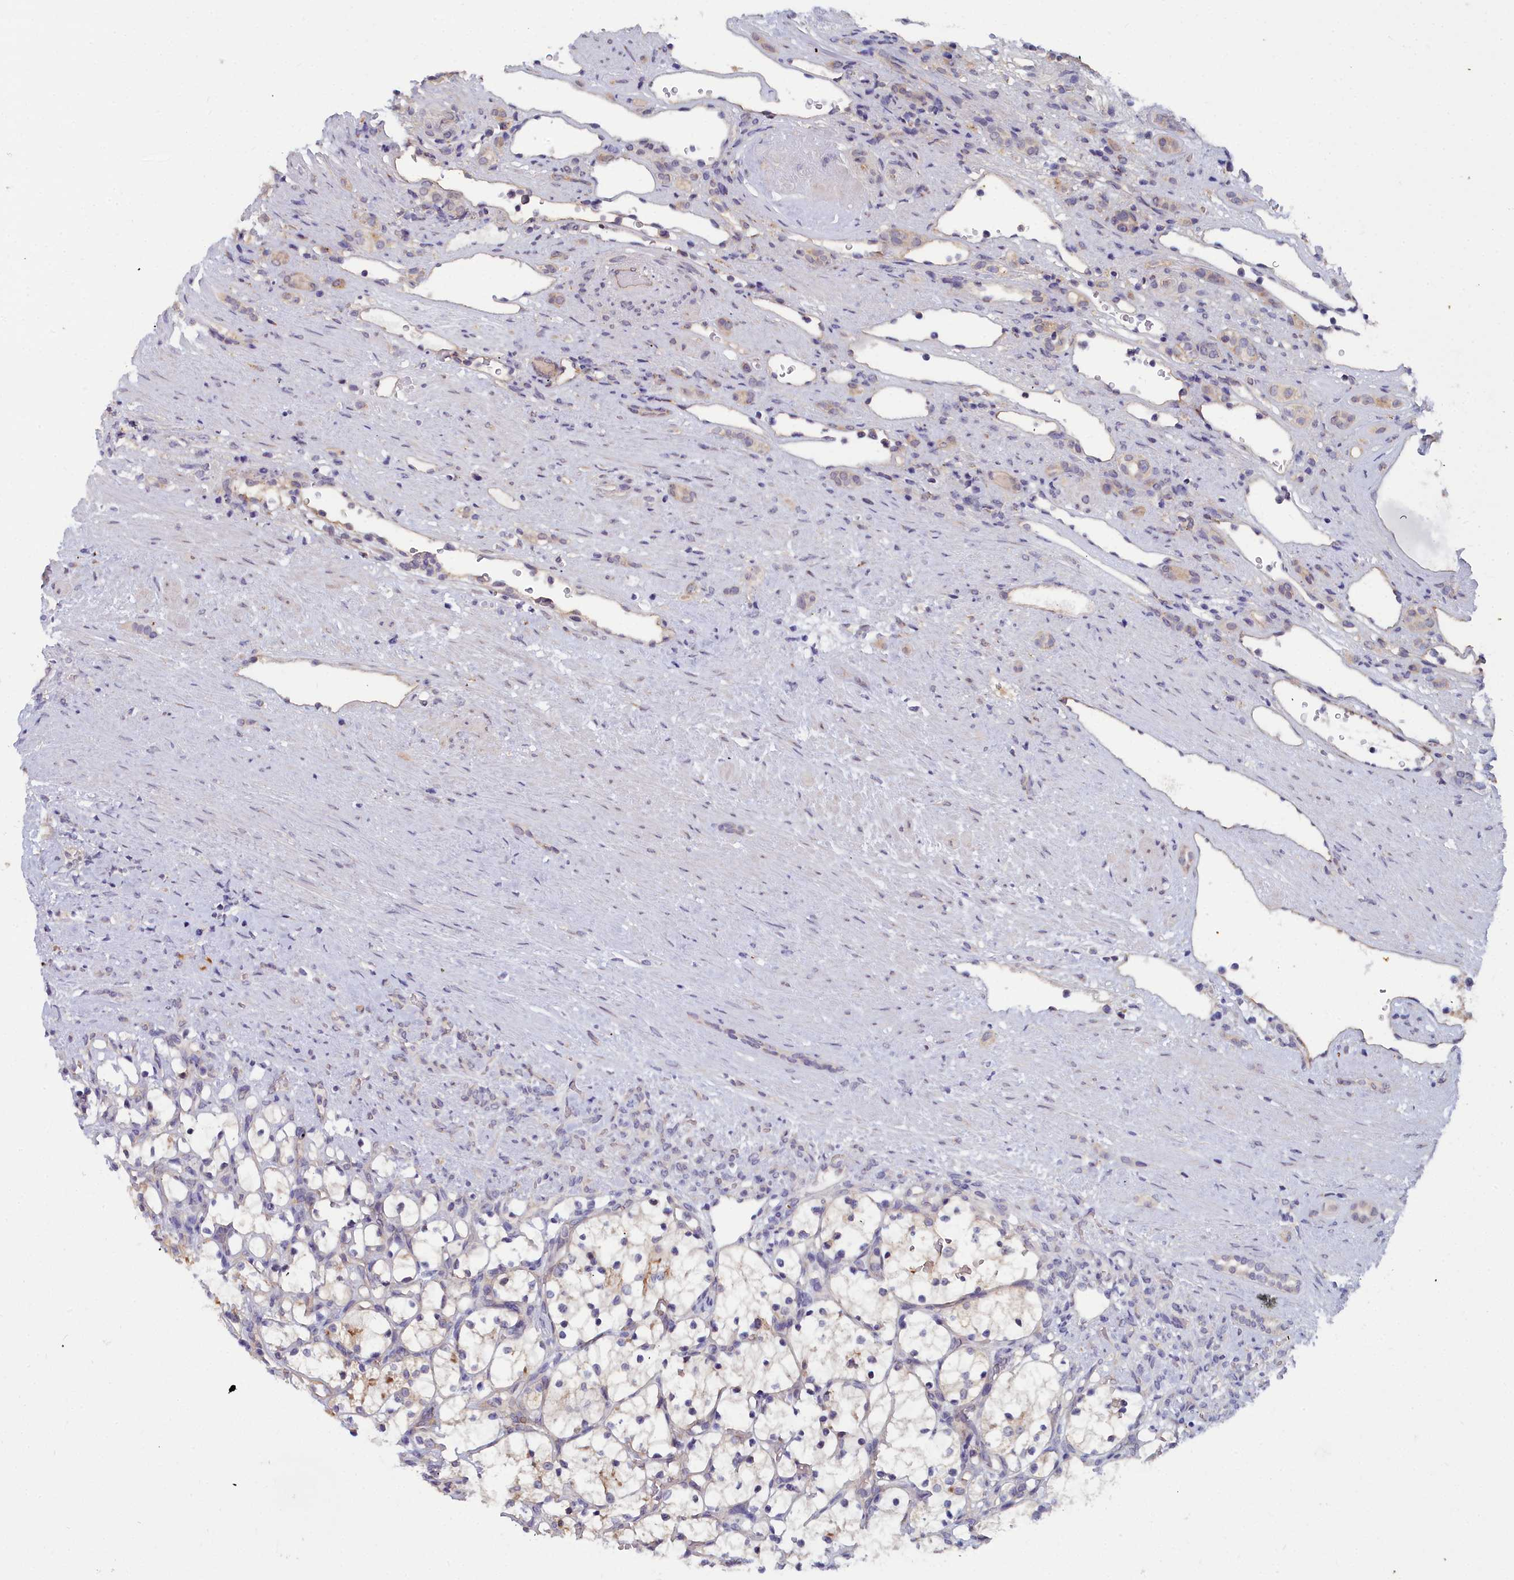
{"staining": {"intensity": "negative", "quantity": "none", "location": "none"}, "tissue": "renal cancer", "cell_type": "Tumor cells", "image_type": "cancer", "snomed": [{"axis": "morphology", "description": "Adenocarcinoma, NOS"}, {"axis": "topography", "description": "Kidney"}], "caption": "An immunohistochemistry (IHC) image of renal adenocarcinoma is shown. There is no staining in tumor cells of renal adenocarcinoma.", "gene": "RDX", "patient": {"sex": "female", "age": 69}}